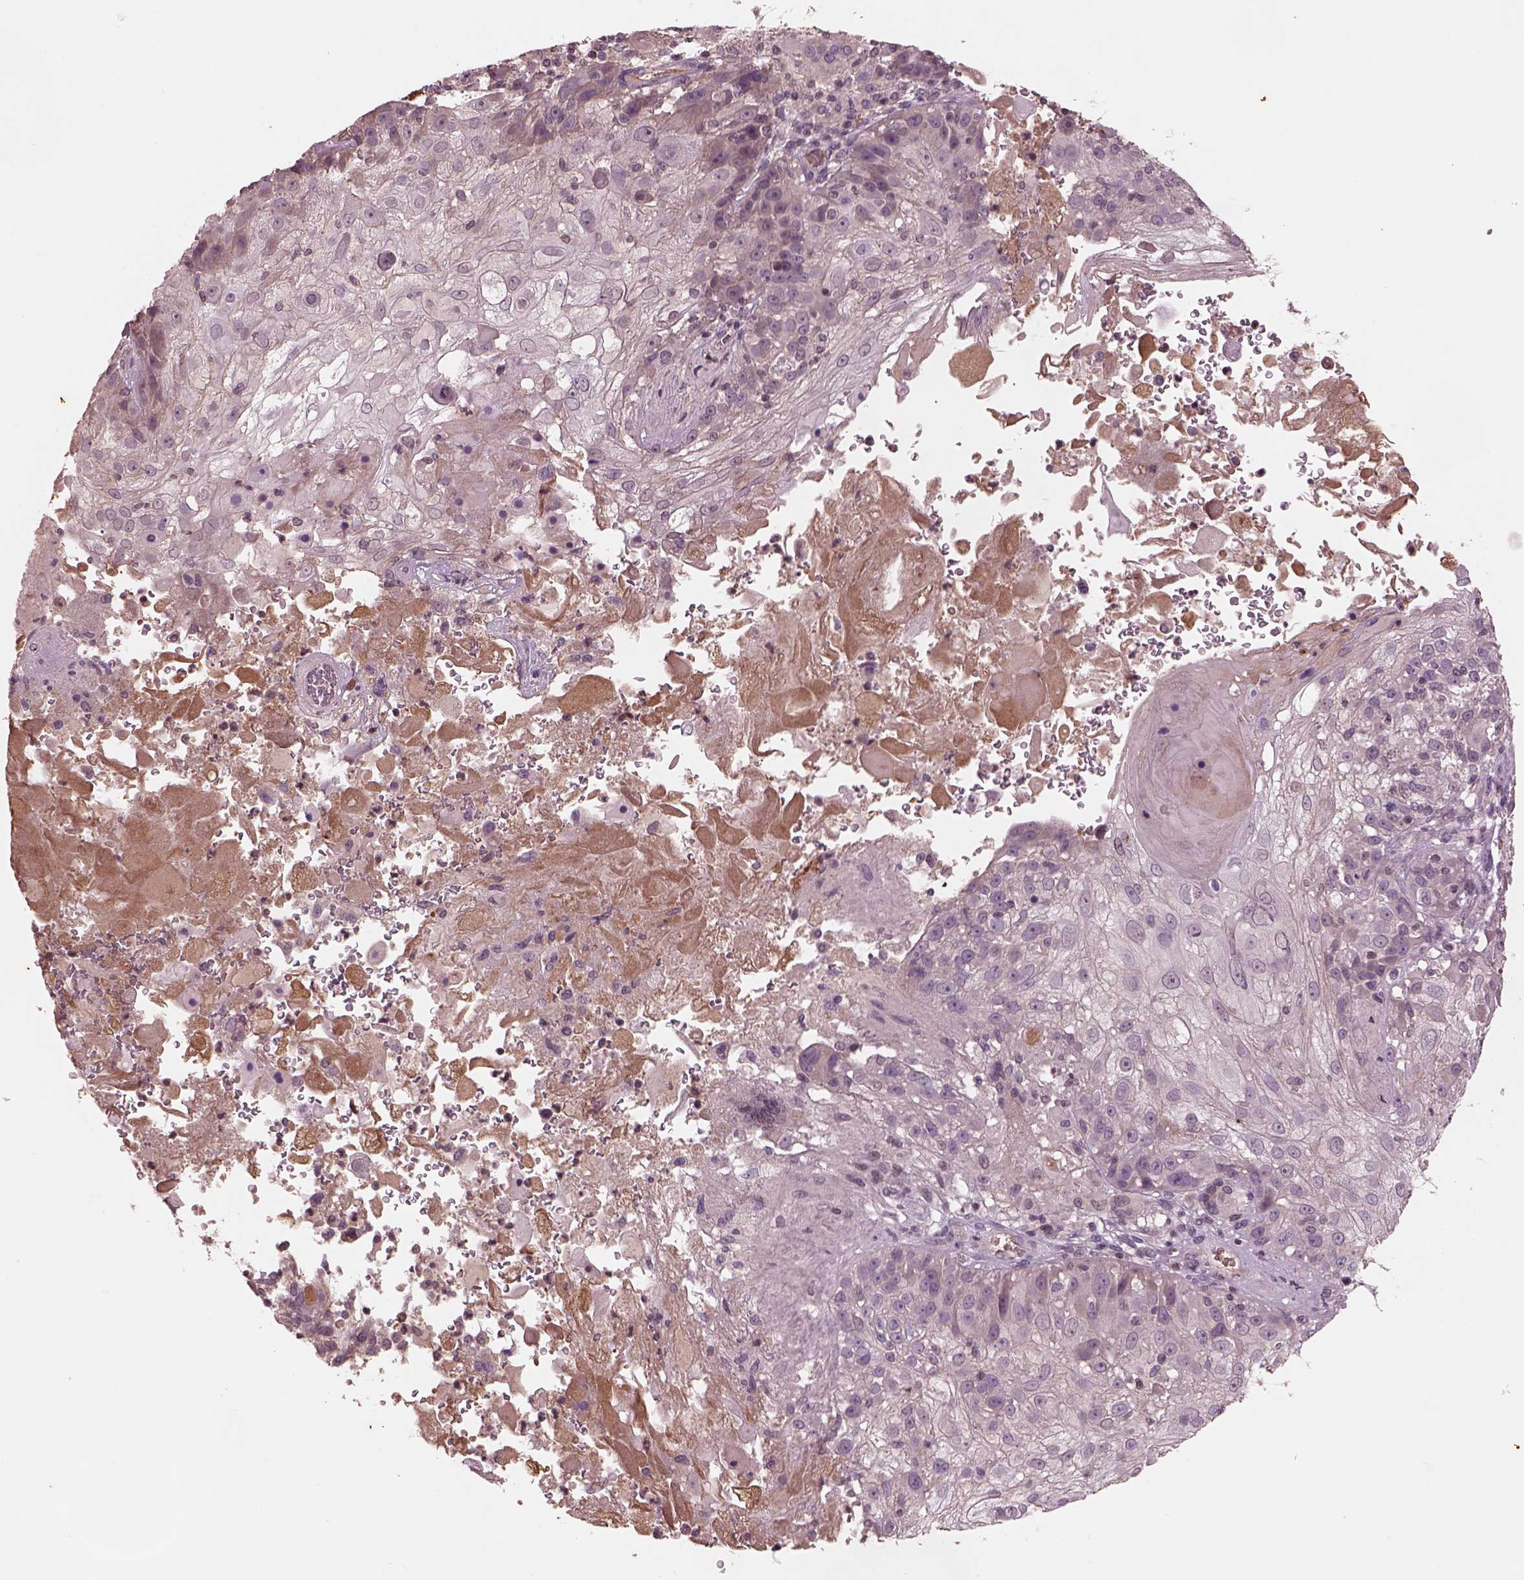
{"staining": {"intensity": "negative", "quantity": "none", "location": "none"}, "tissue": "skin cancer", "cell_type": "Tumor cells", "image_type": "cancer", "snomed": [{"axis": "morphology", "description": "Normal tissue, NOS"}, {"axis": "morphology", "description": "Squamous cell carcinoma, NOS"}, {"axis": "topography", "description": "Skin"}], "caption": "Skin squamous cell carcinoma stained for a protein using IHC exhibits no positivity tumor cells.", "gene": "PTX4", "patient": {"sex": "female", "age": 83}}